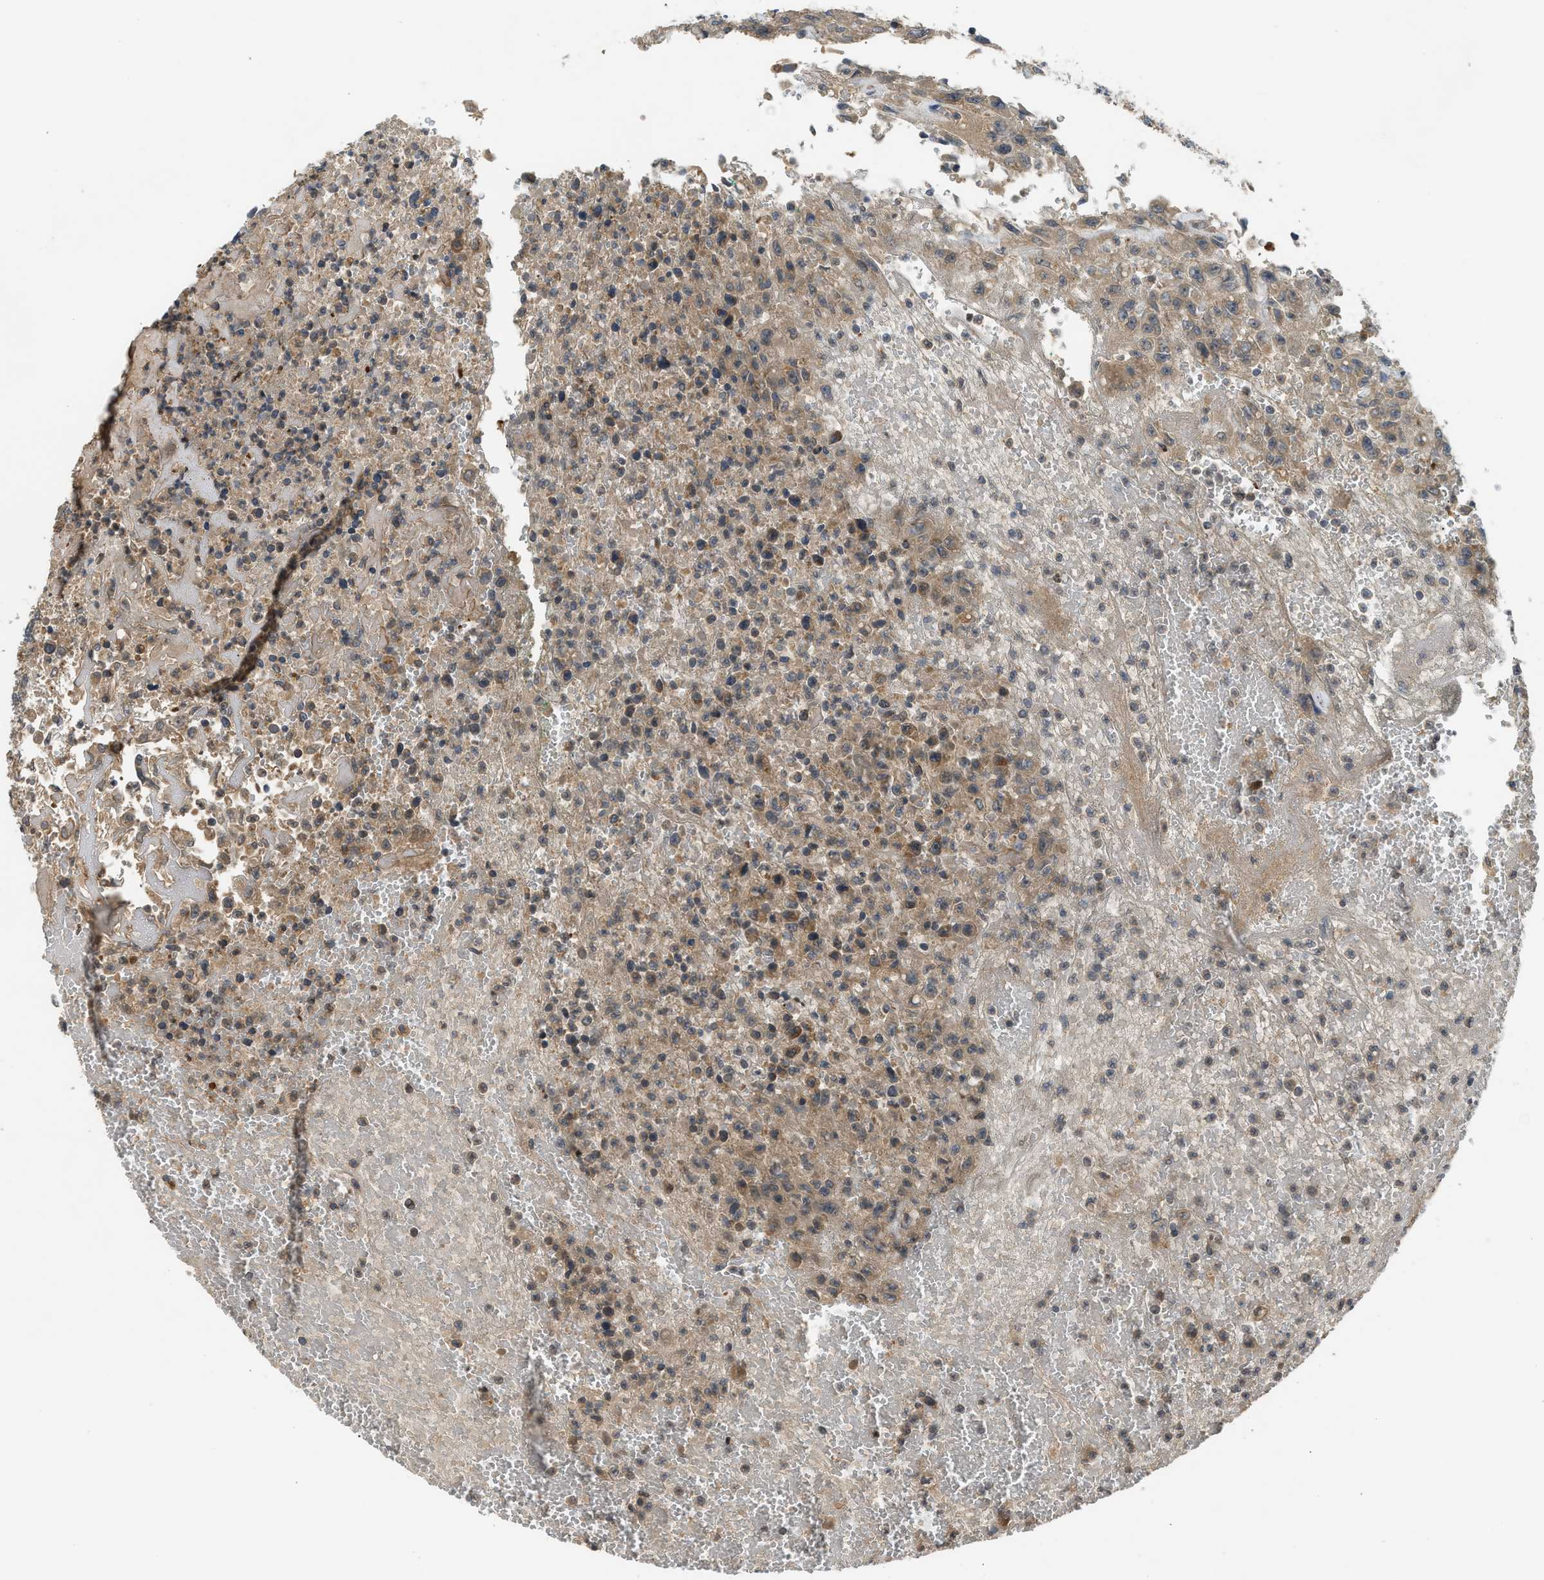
{"staining": {"intensity": "moderate", "quantity": ">75%", "location": "cytoplasmic/membranous"}, "tissue": "urothelial cancer", "cell_type": "Tumor cells", "image_type": "cancer", "snomed": [{"axis": "morphology", "description": "Urothelial carcinoma, High grade"}, {"axis": "topography", "description": "Urinary bladder"}], "caption": "Tumor cells exhibit medium levels of moderate cytoplasmic/membranous positivity in about >75% of cells in urothelial carcinoma (high-grade). Using DAB (brown) and hematoxylin (blue) stains, captured at high magnification using brightfield microscopy.", "gene": "ADCY8", "patient": {"sex": "male", "age": 46}}